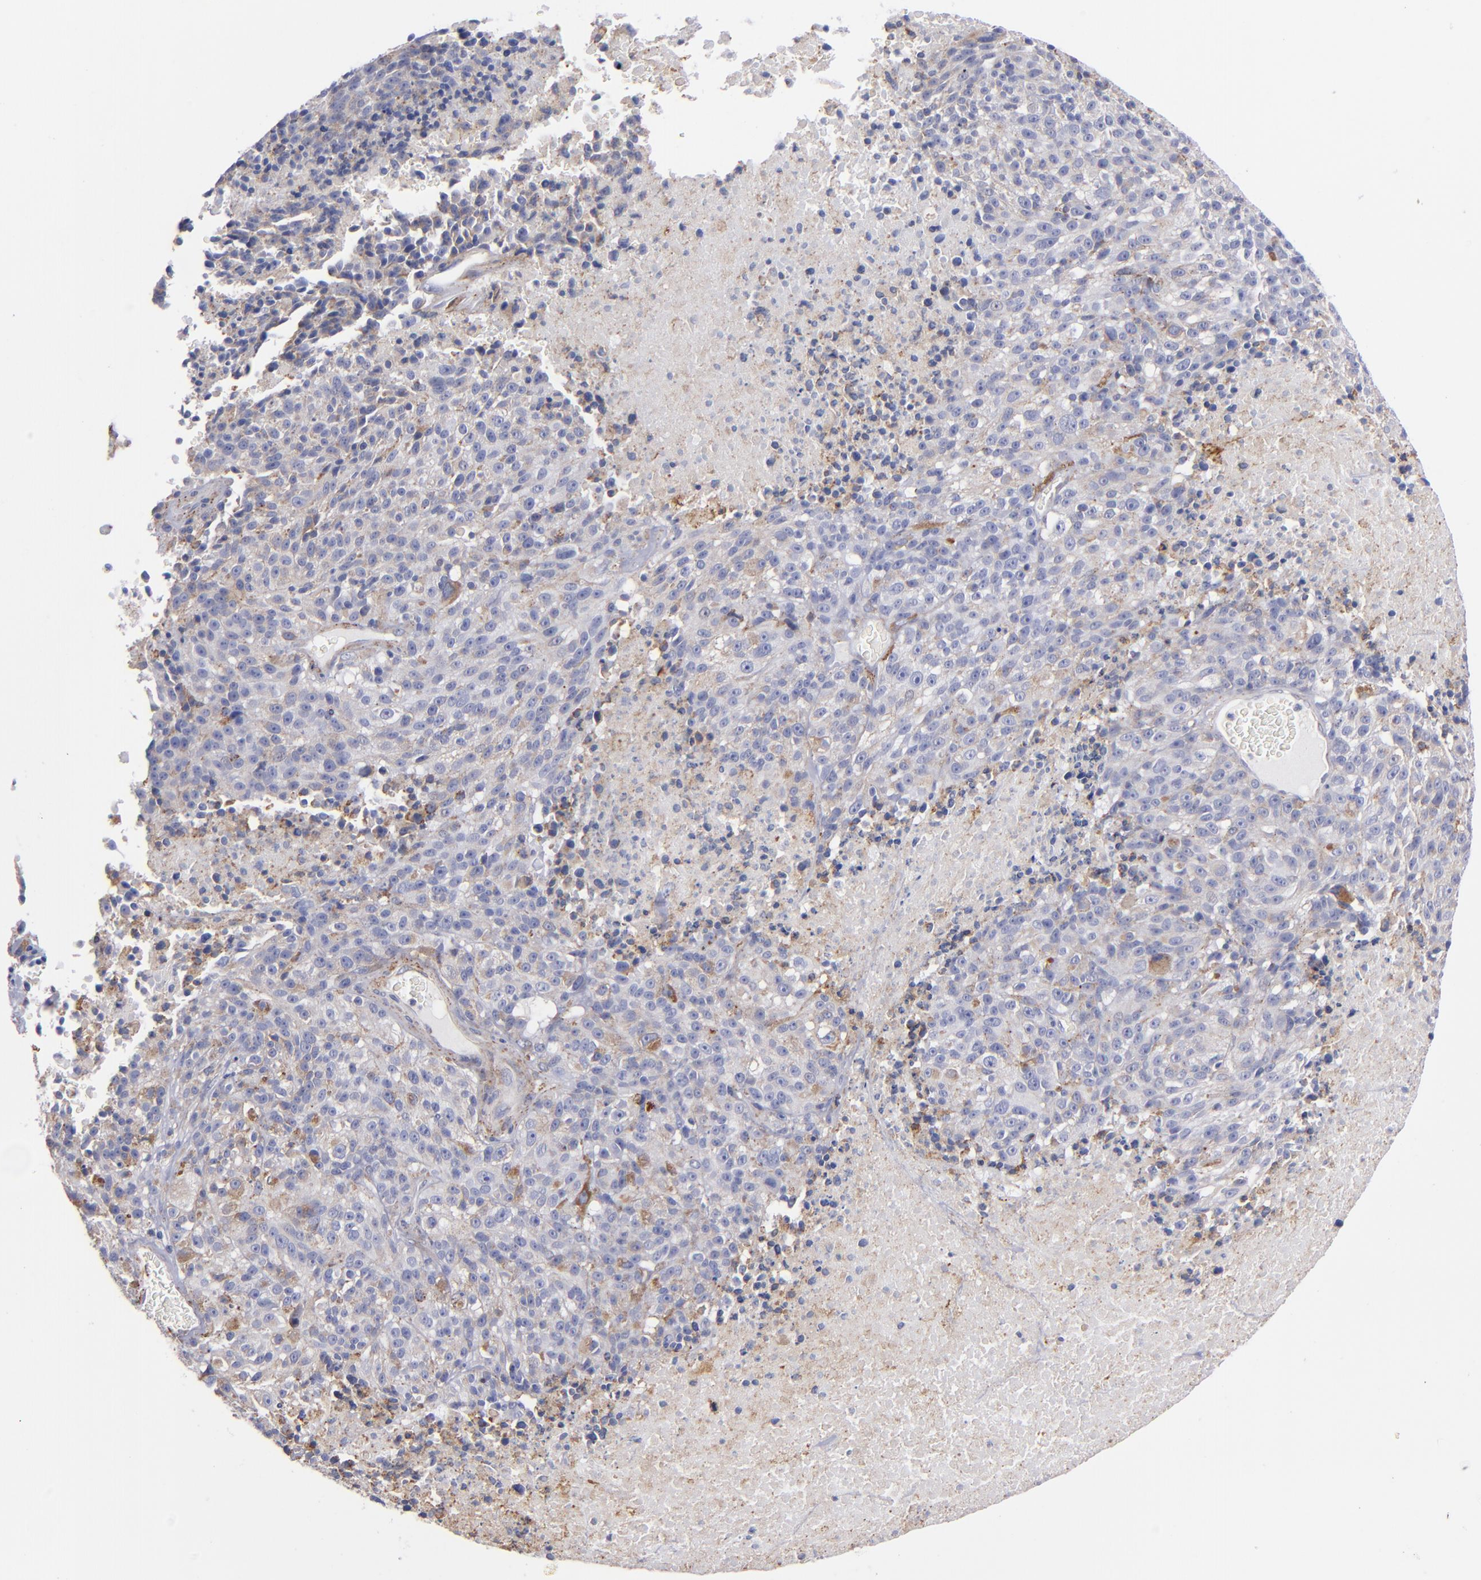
{"staining": {"intensity": "moderate", "quantity": "25%-75%", "location": "cytoplasmic/membranous"}, "tissue": "melanoma", "cell_type": "Tumor cells", "image_type": "cancer", "snomed": [{"axis": "morphology", "description": "Malignant melanoma, Metastatic site"}, {"axis": "topography", "description": "Cerebral cortex"}], "caption": "Protein staining exhibits moderate cytoplasmic/membranous staining in approximately 25%-75% of tumor cells in malignant melanoma (metastatic site). Nuclei are stained in blue.", "gene": "MFGE8", "patient": {"sex": "female", "age": 52}}